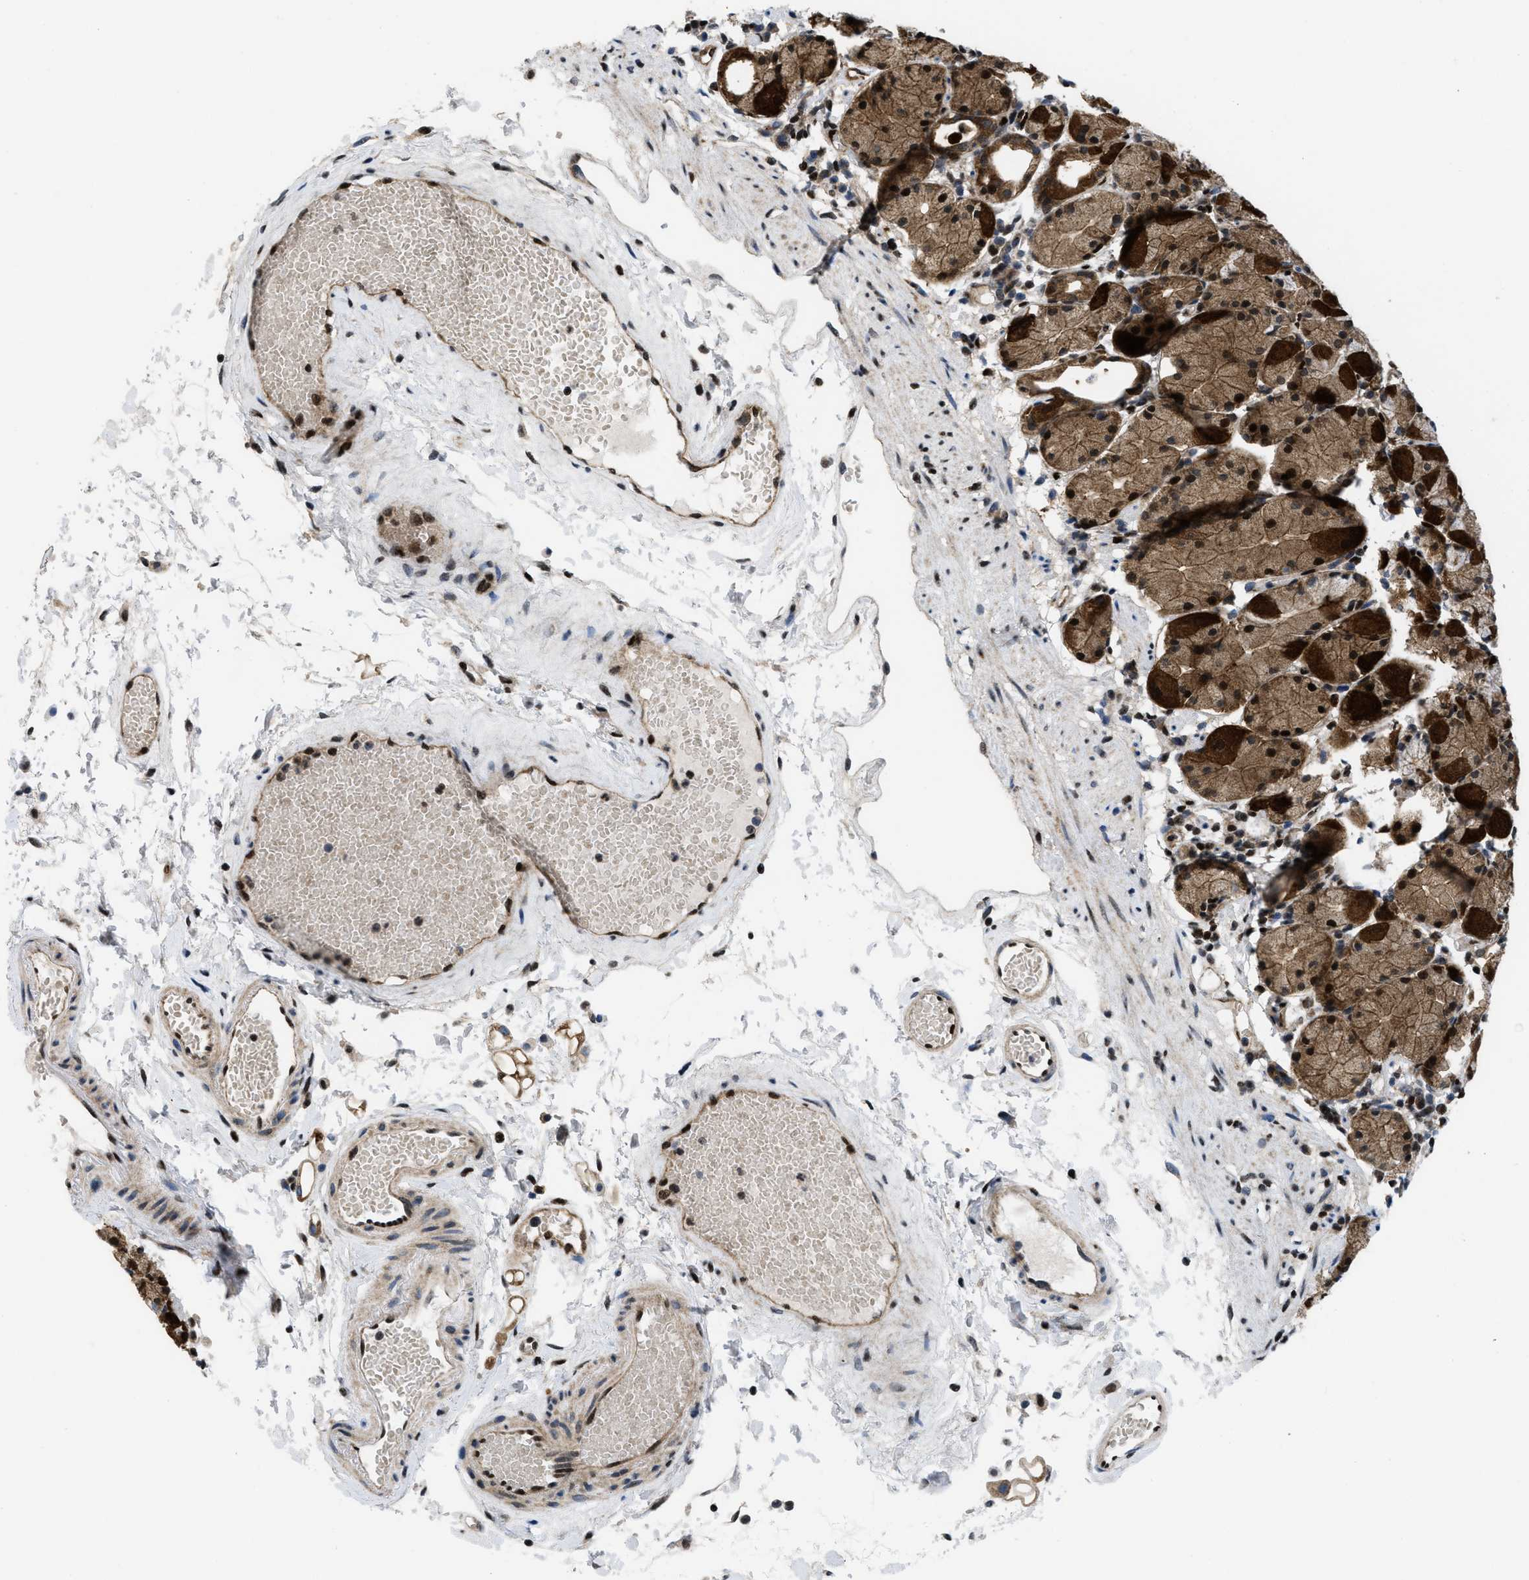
{"staining": {"intensity": "strong", "quantity": ">75%", "location": "cytoplasmic/membranous,nuclear"}, "tissue": "stomach", "cell_type": "Glandular cells", "image_type": "normal", "snomed": [{"axis": "morphology", "description": "Normal tissue, NOS"}, {"axis": "topography", "description": "Stomach"}, {"axis": "topography", "description": "Stomach, lower"}], "caption": "Immunohistochemical staining of normal human stomach displays high levels of strong cytoplasmic/membranous,nuclear expression in approximately >75% of glandular cells. (Stains: DAB (3,3'-diaminobenzidine) in brown, nuclei in blue, Microscopy: brightfield microscopy at high magnification).", "gene": "PPP2CB", "patient": {"sex": "female", "age": 75}}